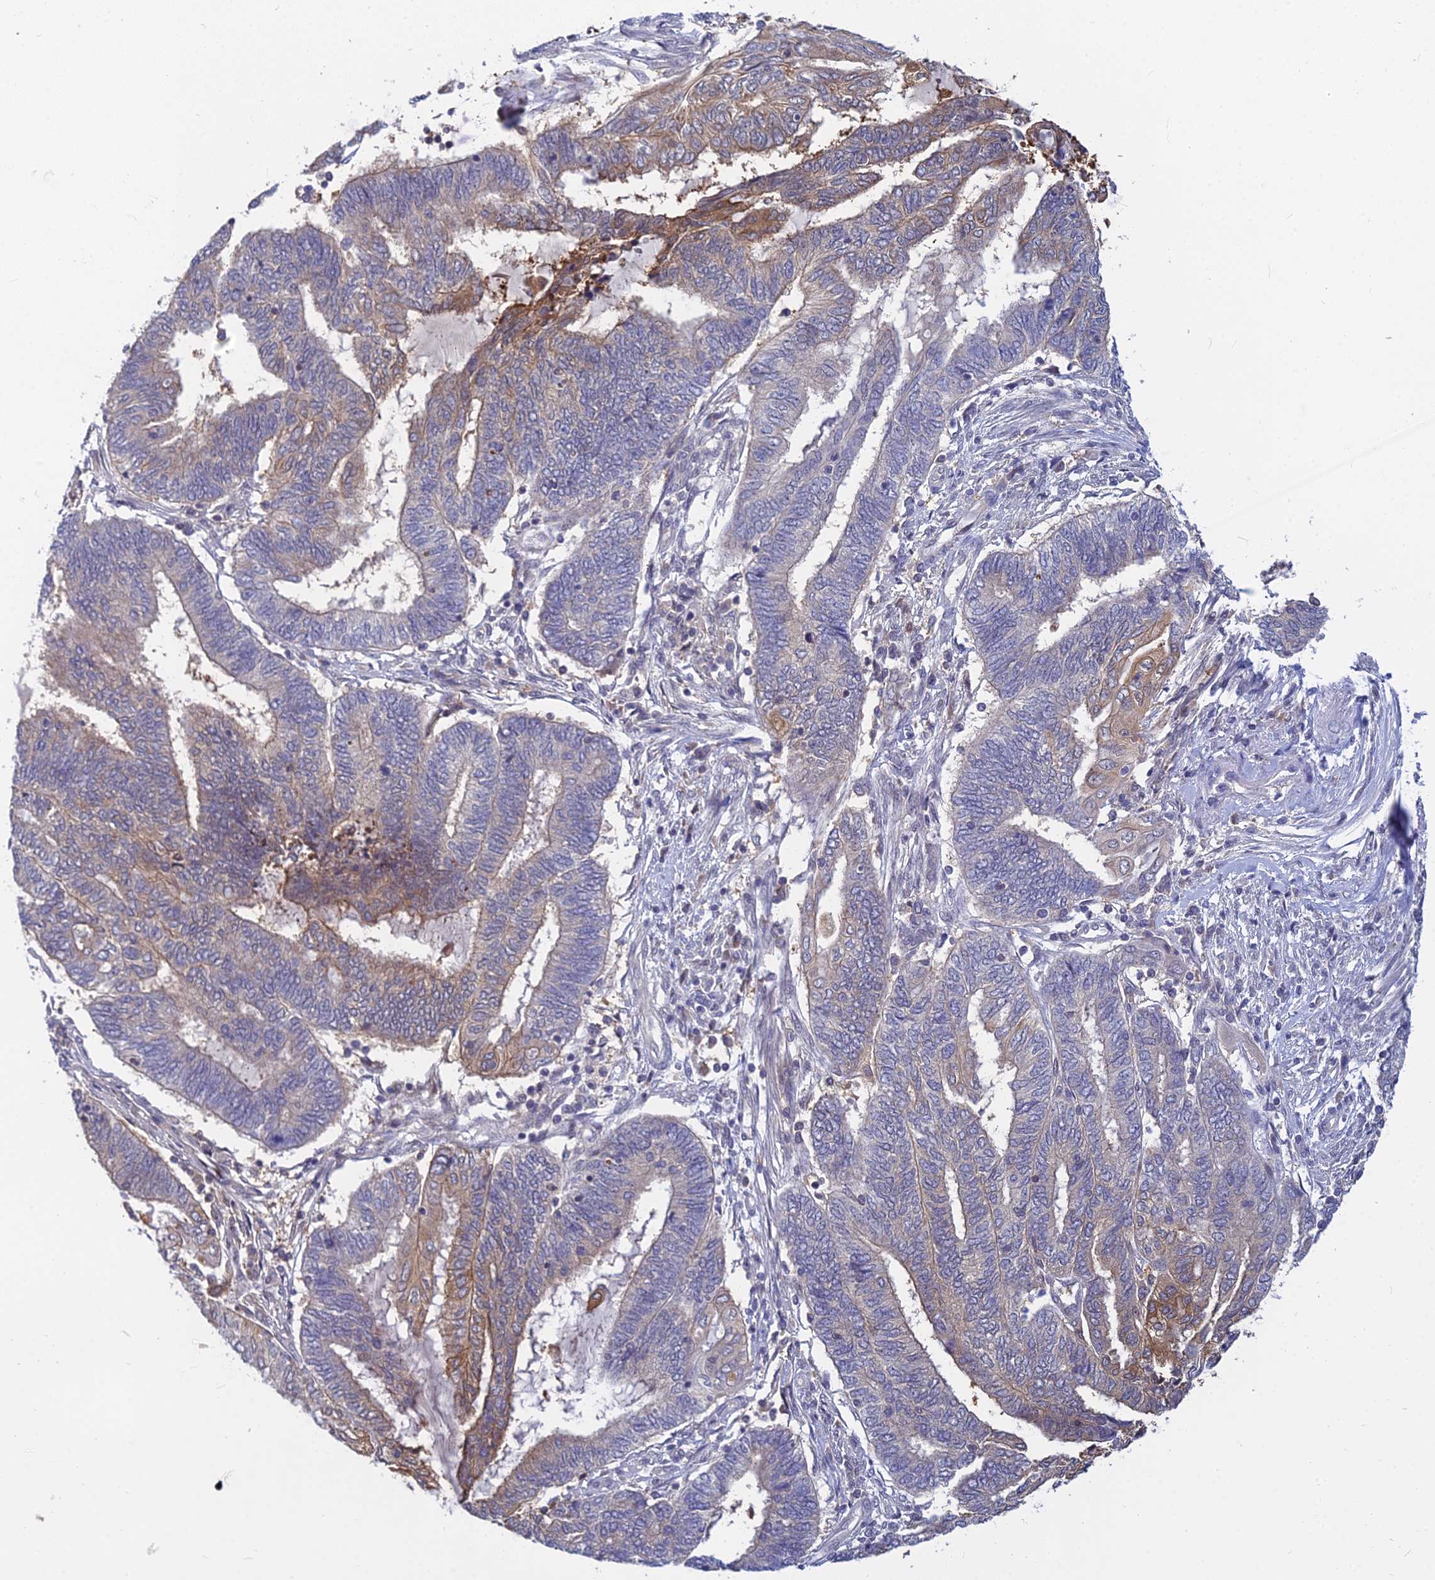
{"staining": {"intensity": "moderate", "quantity": "<25%", "location": "cytoplasmic/membranous"}, "tissue": "endometrial cancer", "cell_type": "Tumor cells", "image_type": "cancer", "snomed": [{"axis": "morphology", "description": "Adenocarcinoma, NOS"}, {"axis": "topography", "description": "Uterus"}, {"axis": "topography", "description": "Endometrium"}], "caption": "Moderate cytoplasmic/membranous expression is identified in about <25% of tumor cells in endometrial cancer (adenocarcinoma). Using DAB (3,3'-diaminobenzidine) (brown) and hematoxylin (blue) stains, captured at high magnification using brightfield microscopy.", "gene": "B3GALT4", "patient": {"sex": "female", "age": 70}}